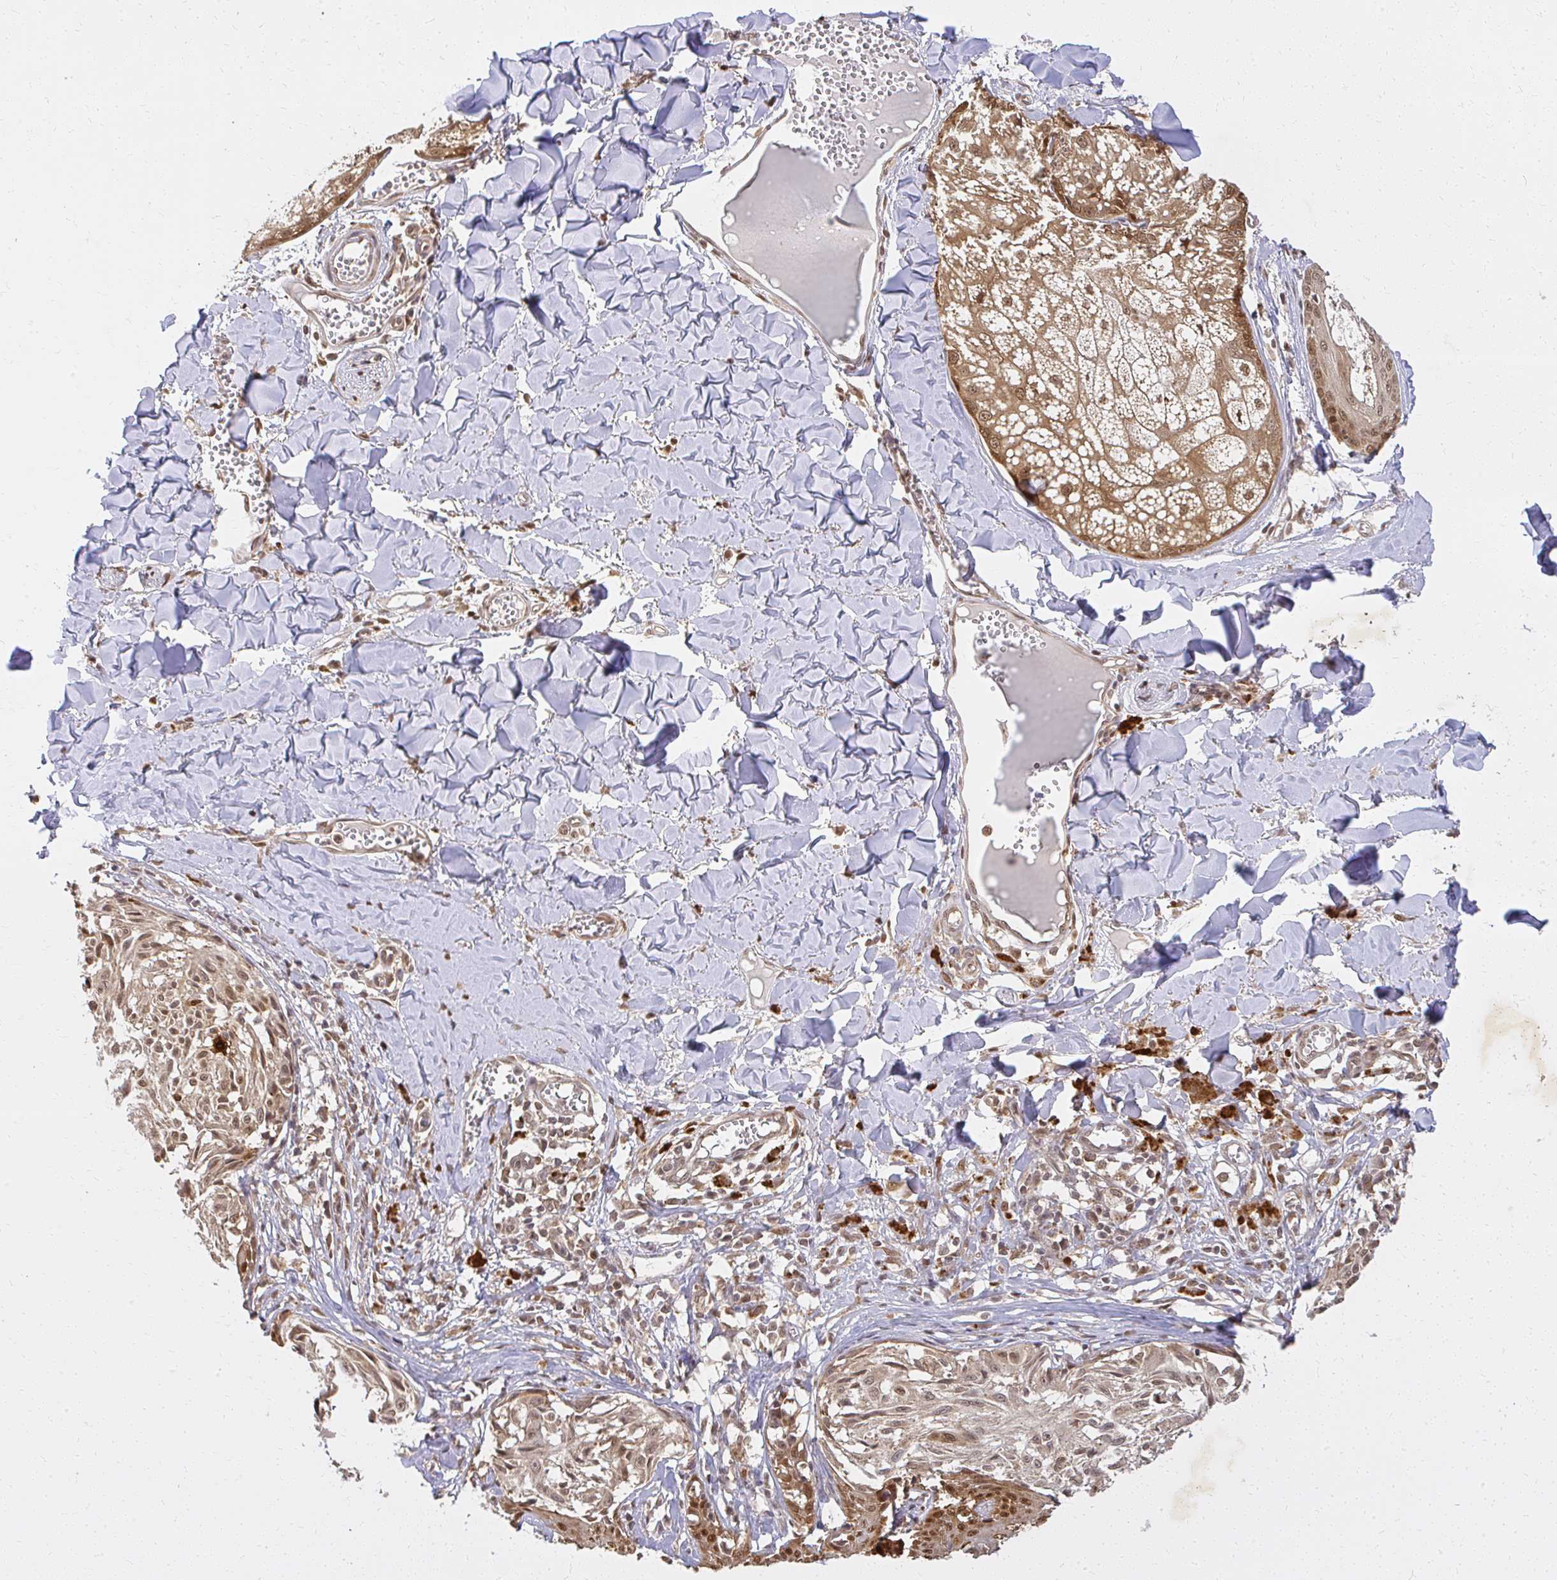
{"staining": {"intensity": "moderate", "quantity": ">75%", "location": "nuclear"}, "tissue": "melanoma", "cell_type": "Tumor cells", "image_type": "cancer", "snomed": [{"axis": "morphology", "description": "Malignant melanoma, NOS"}, {"axis": "topography", "description": "Skin"}], "caption": "Malignant melanoma stained with IHC reveals moderate nuclear positivity in about >75% of tumor cells.", "gene": "LARS2", "patient": {"sex": "female", "age": 43}}